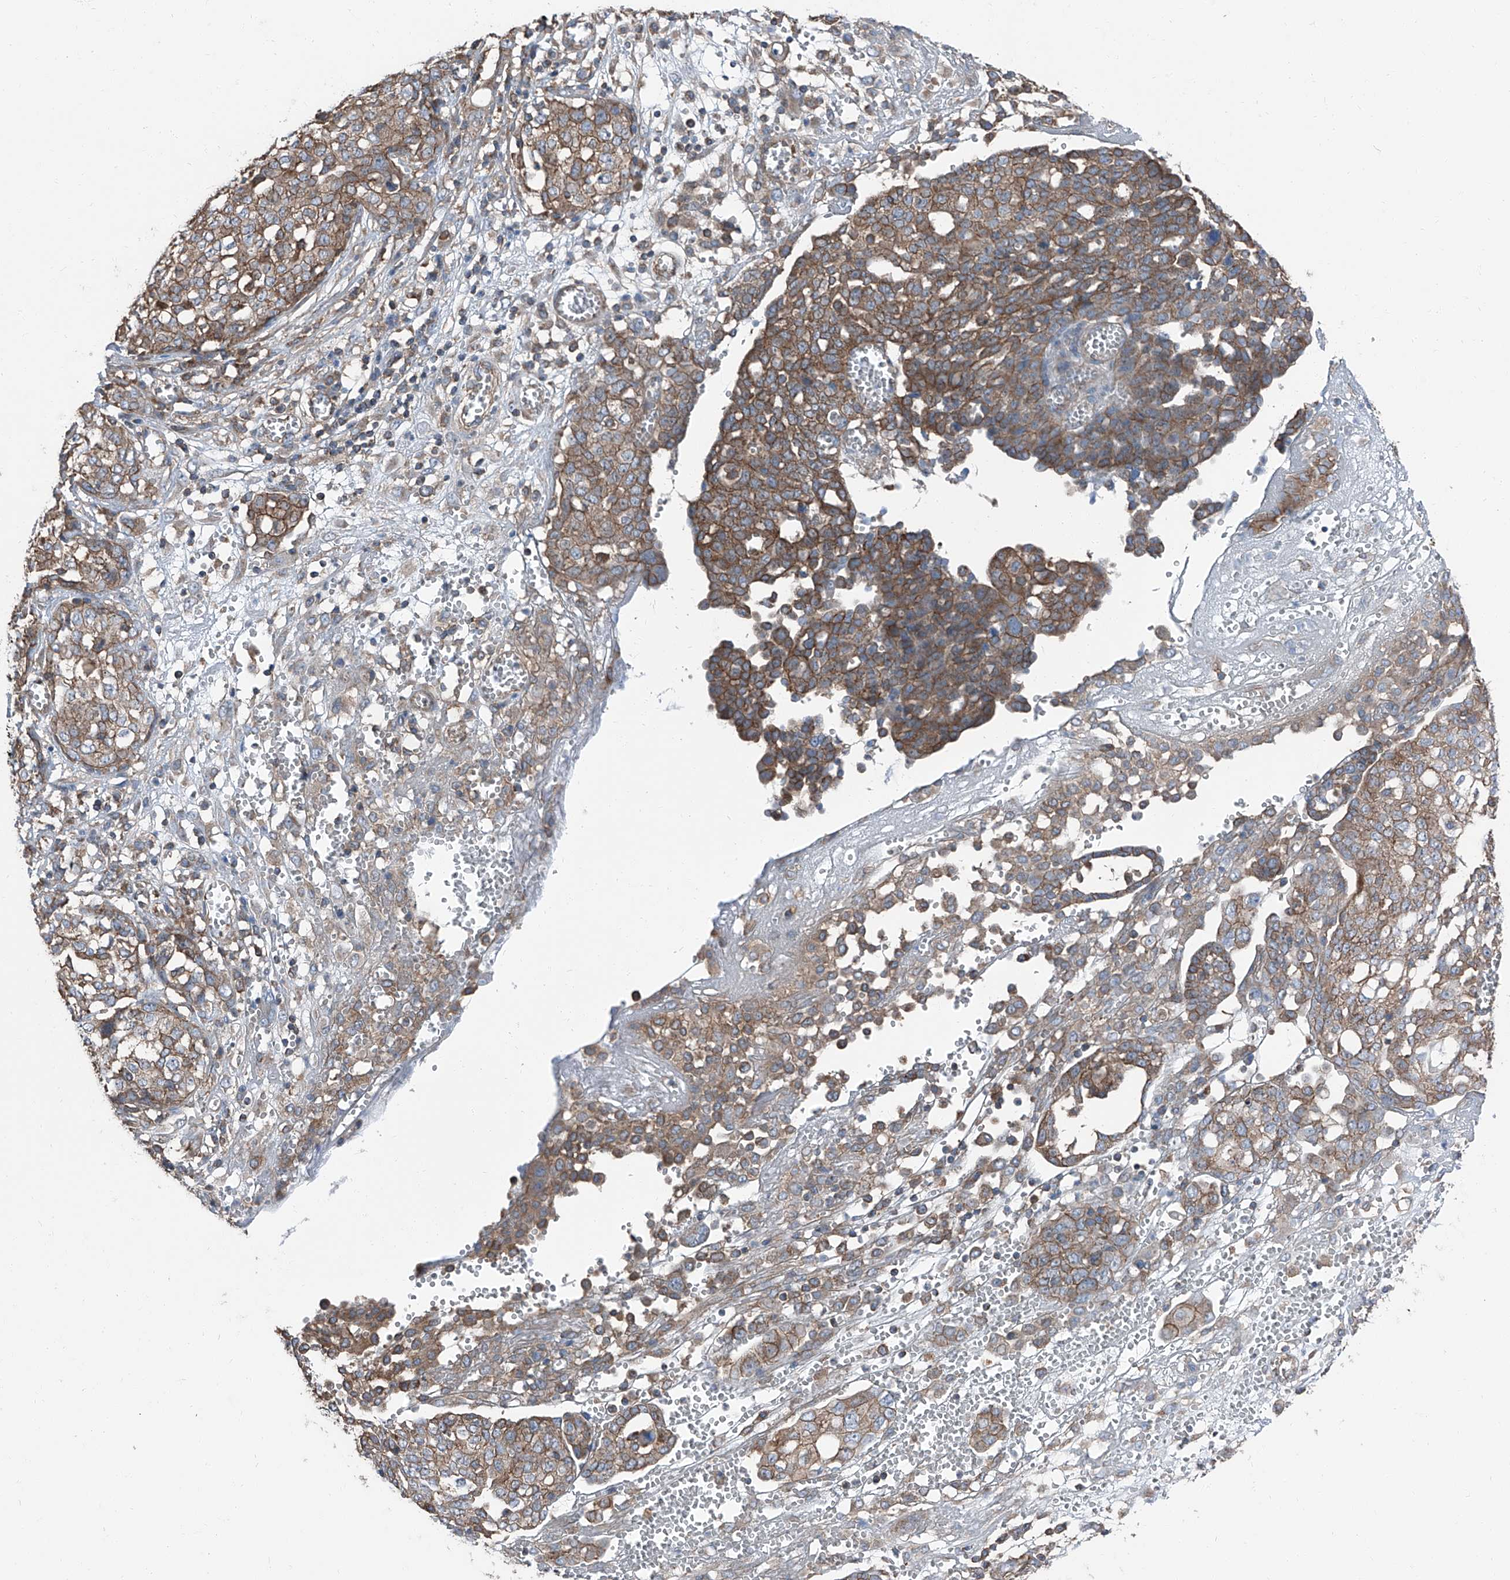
{"staining": {"intensity": "moderate", "quantity": ">75%", "location": "cytoplasmic/membranous"}, "tissue": "ovarian cancer", "cell_type": "Tumor cells", "image_type": "cancer", "snomed": [{"axis": "morphology", "description": "Cystadenocarcinoma, serous, NOS"}, {"axis": "topography", "description": "Soft tissue"}, {"axis": "topography", "description": "Ovary"}], "caption": "Protein expression analysis of human ovarian serous cystadenocarcinoma reveals moderate cytoplasmic/membranous expression in about >75% of tumor cells.", "gene": "GPR142", "patient": {"sex": "female", "age": 57}}